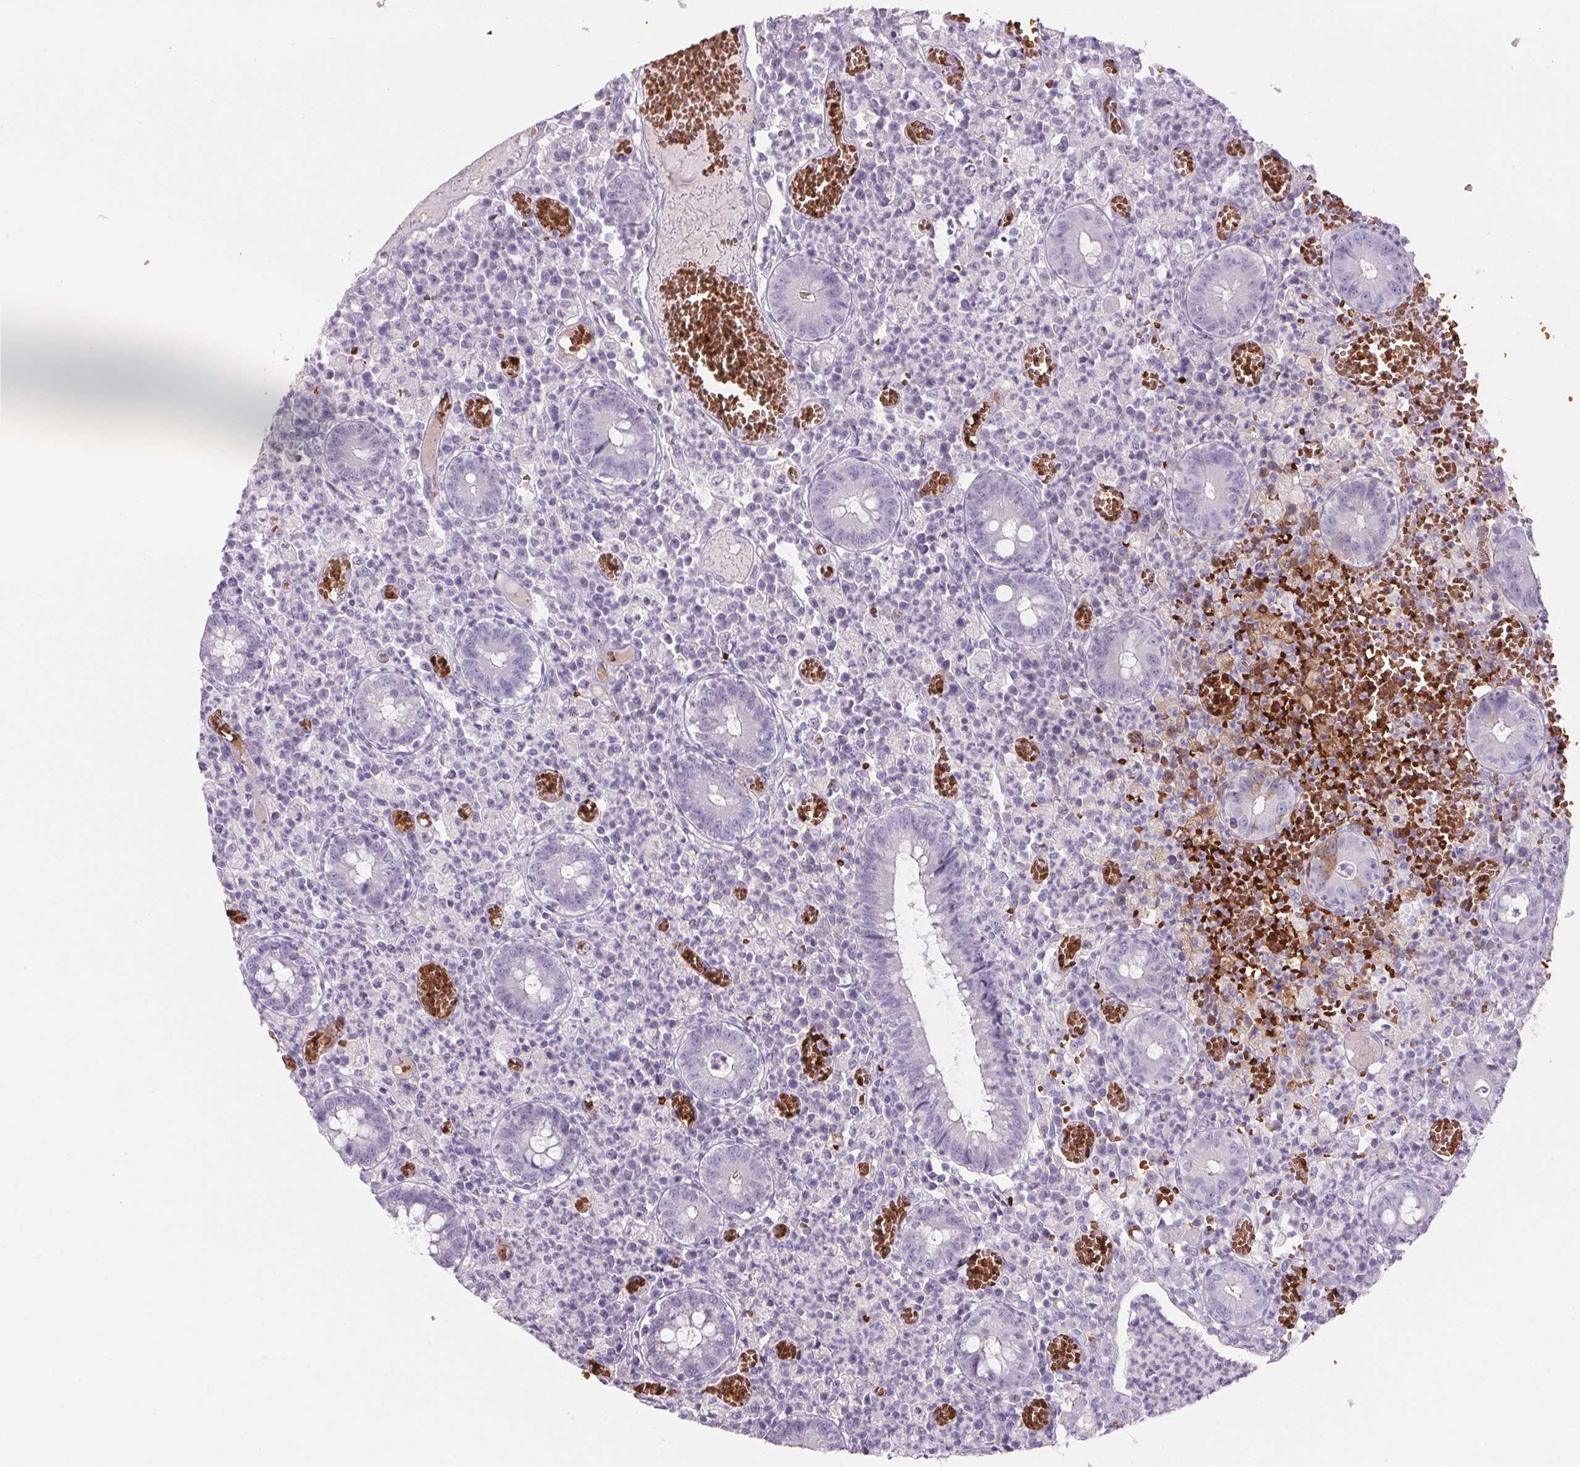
{"staining": {"intensity": "negative", "quantity": "none", "location": "none"}, "tissue": "colorectal cancer", "cell_type": "Tumor cells", "image_type": "cancer", "snomed": [{"axis": "morphology", "description": "Normal tissue, NOS"}, {"axis": "morphology", "description": "Adenocarcinoma, NOS"}, {"axis": "topography", "description": "Colon"}], "caption": "High power microscopy image of an immunohistochemistry micrograph of colorectal cancer, revealing no significant positivity in tumor cells.", "gene": "HBQ1", "patient": {"sex": "male", "age": 65}}